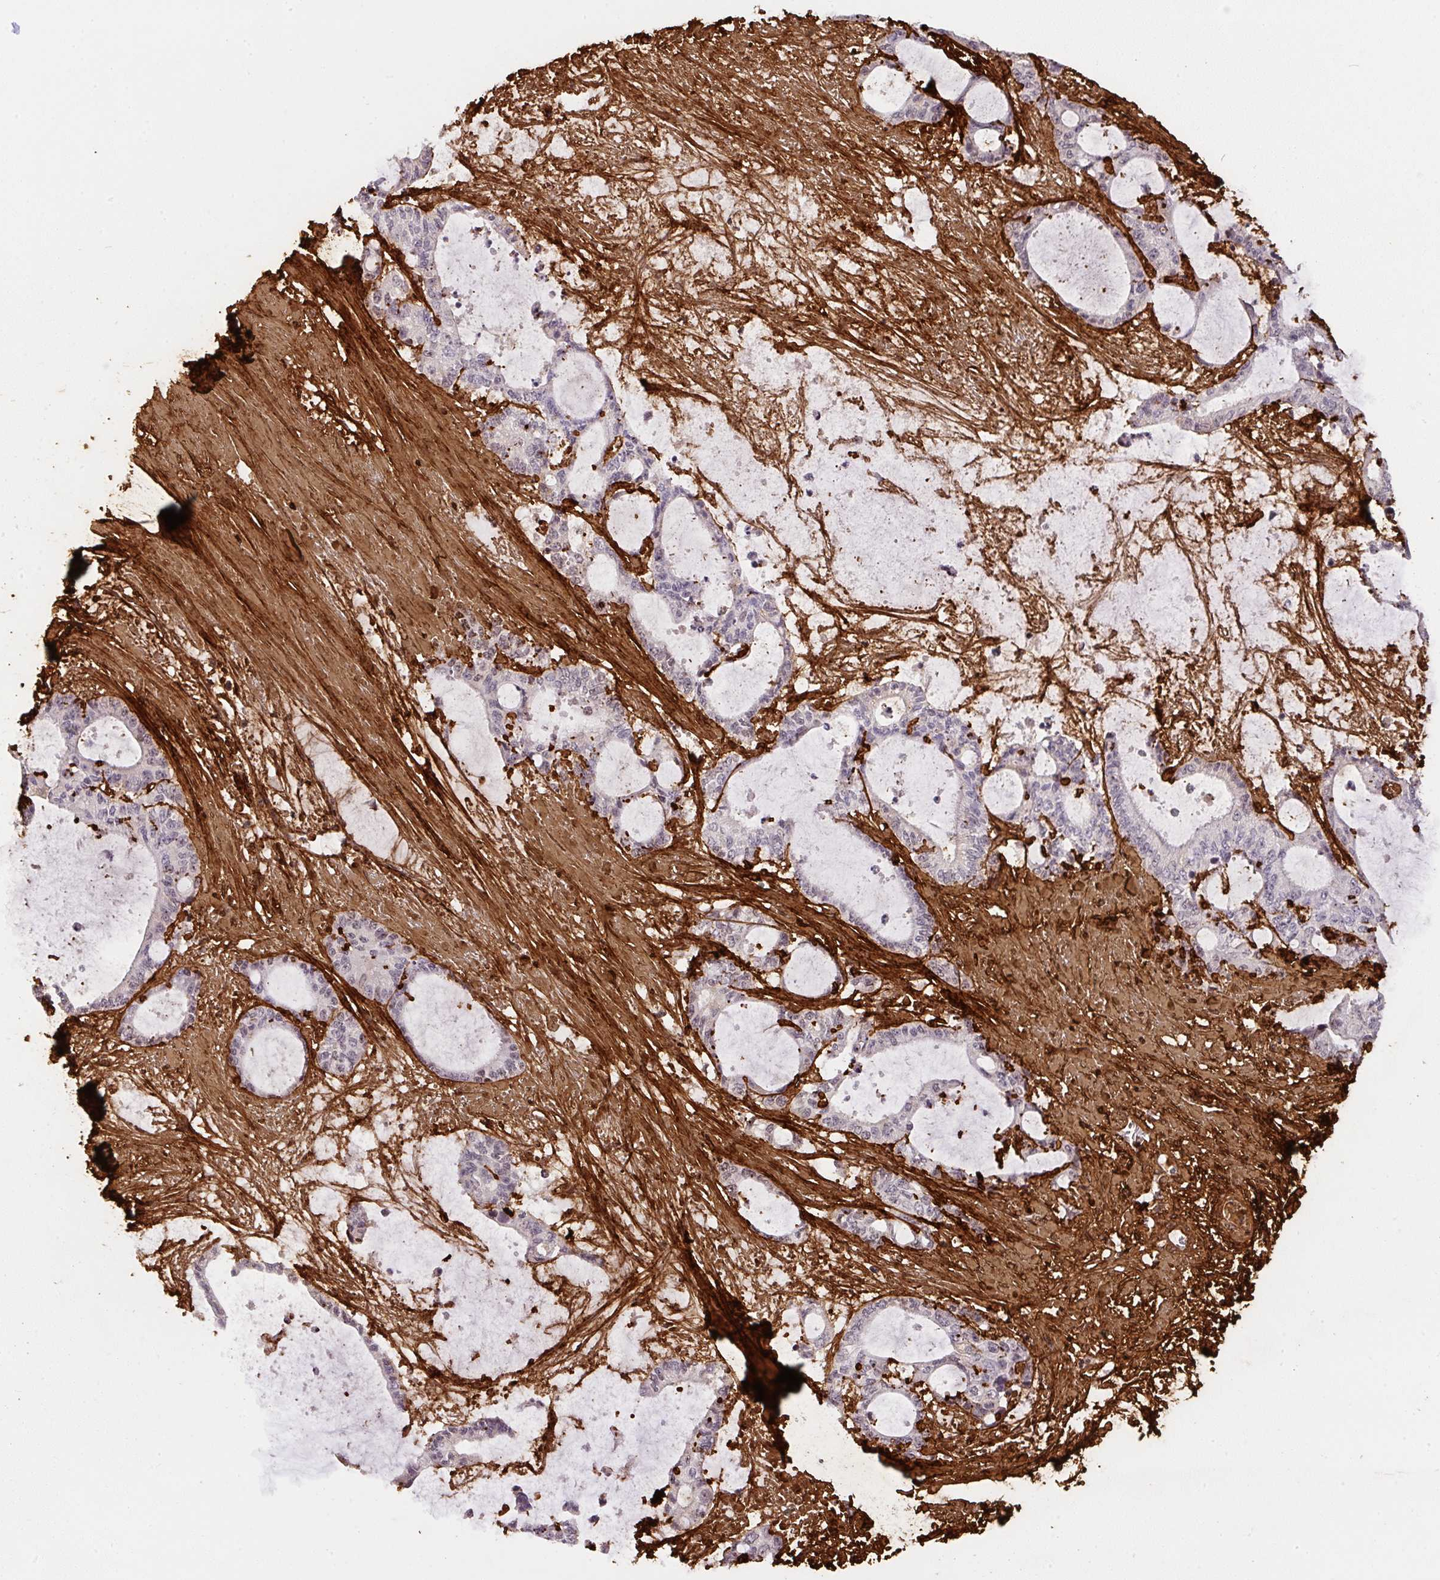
{"staining": {"intensity": "negative", "quantity": "none", "location": "none"}, "tissue": "liver cancer", "cell_type": "Tumor cells", "image_type": "cancer", "snomed": [{"axis": "morphology", "description": "Normal tissue, NOS"}, {"axis": "morphology", "description": "Cholangiocarcinoma"}, {"axis": "topography", "description": "Liver"}, {"axis": "topography", "description": "Peripheral nerve tissue"}], "caption": "Immunohistochemistry micrograph of neoplastic tissue: liver cholangiocarcinoma stained with DAB displays no significant protein positivity in tumor cells.", "gene": "COL3A1", "patient": {"sex": "female", "age": 73}}